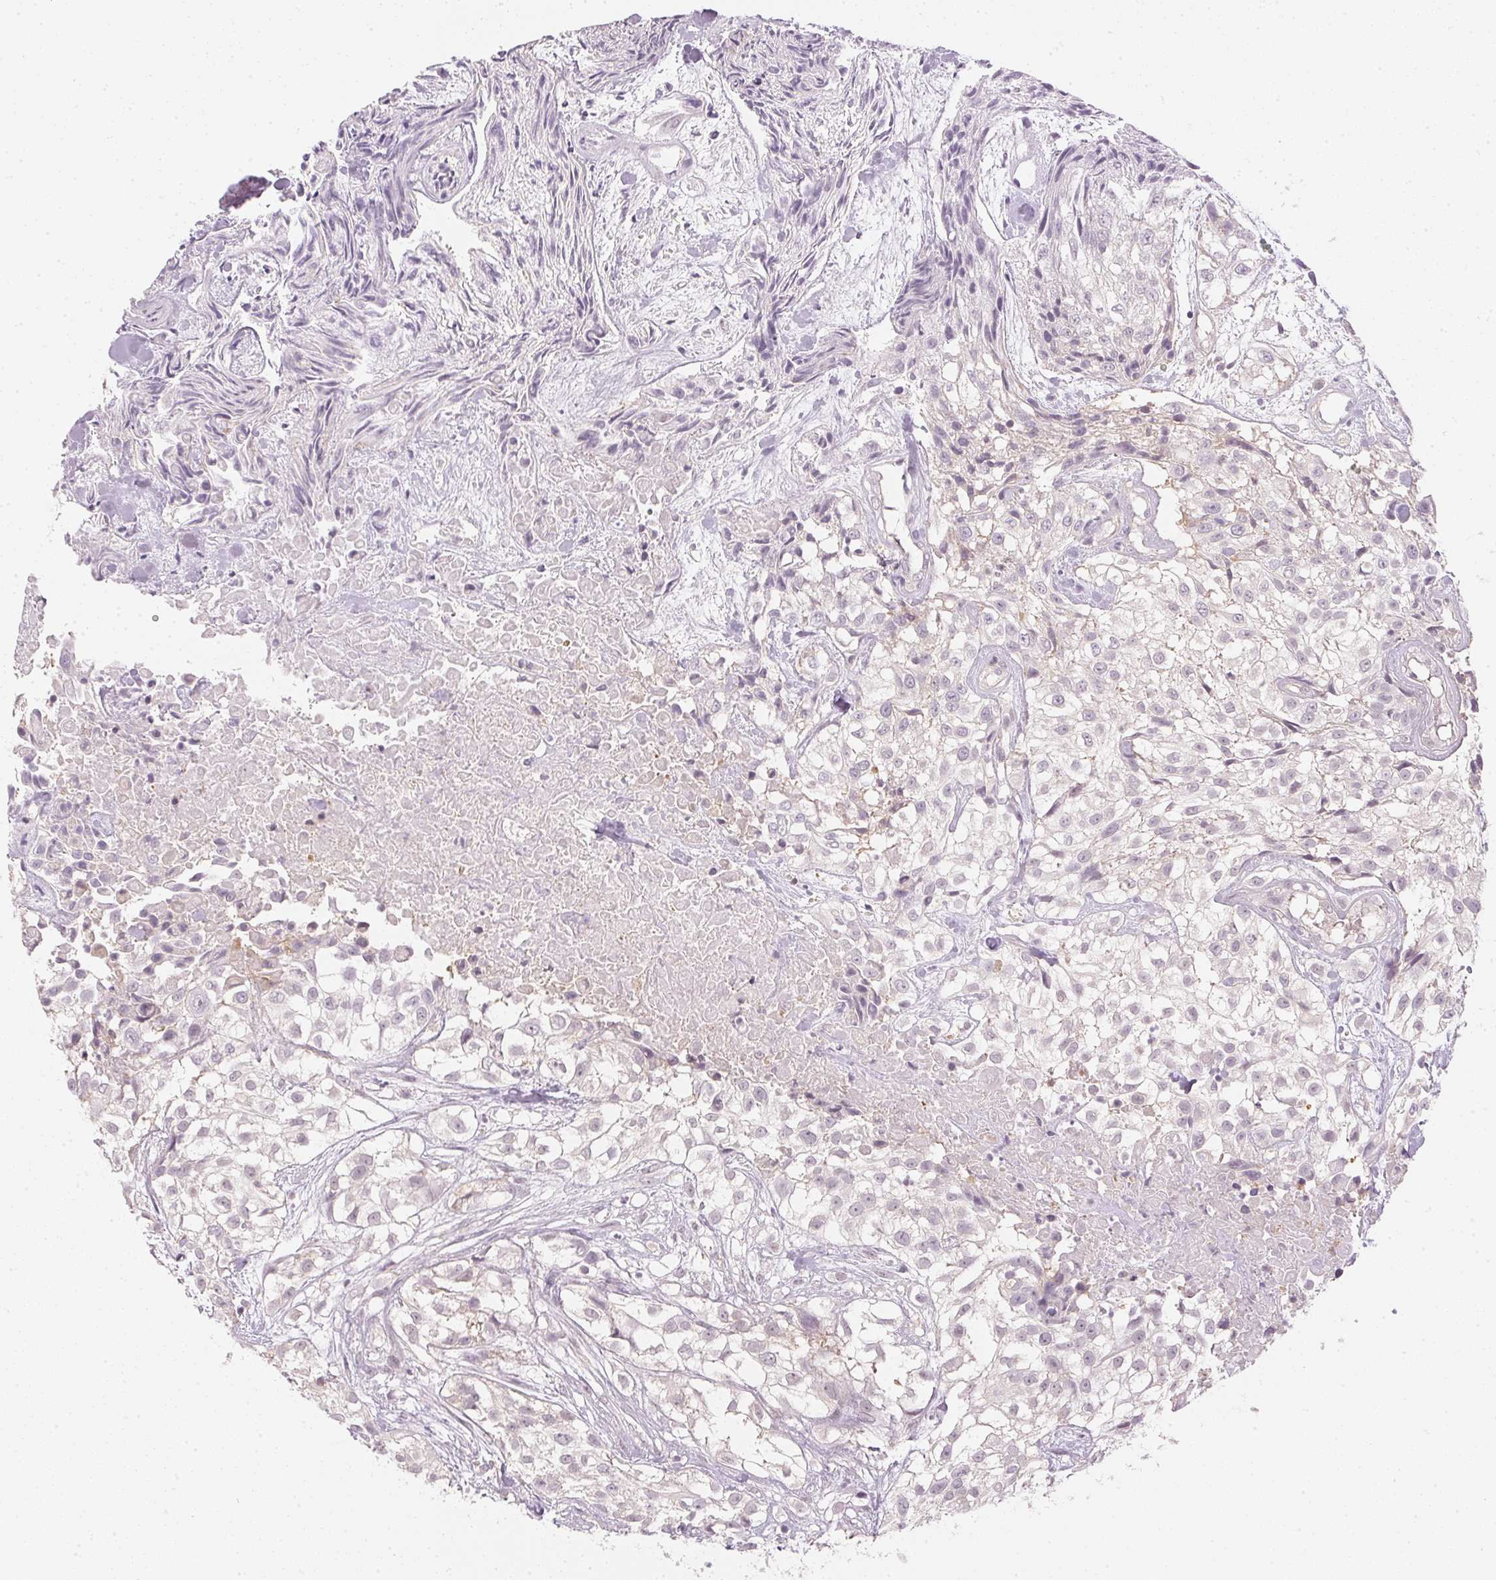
{"staining": {"intensity": "negative", "quantity": "none", "location": "none"}, "tissue": "urothelial cancer", "cell_type": "Tumor cells", "image_type": "cancer", "snomed": [{"axis": "morphology", "description": "Urothelial carcinoma, High grade"}, {"axis": "topography", "description": "Urinary bladder"}], "caption": "Histopathology image shows no protein positivity in tumor cells of urothelial cancer tissue.", "gene": "KPRP", "patient": {"sex": "male", "age": 56}}